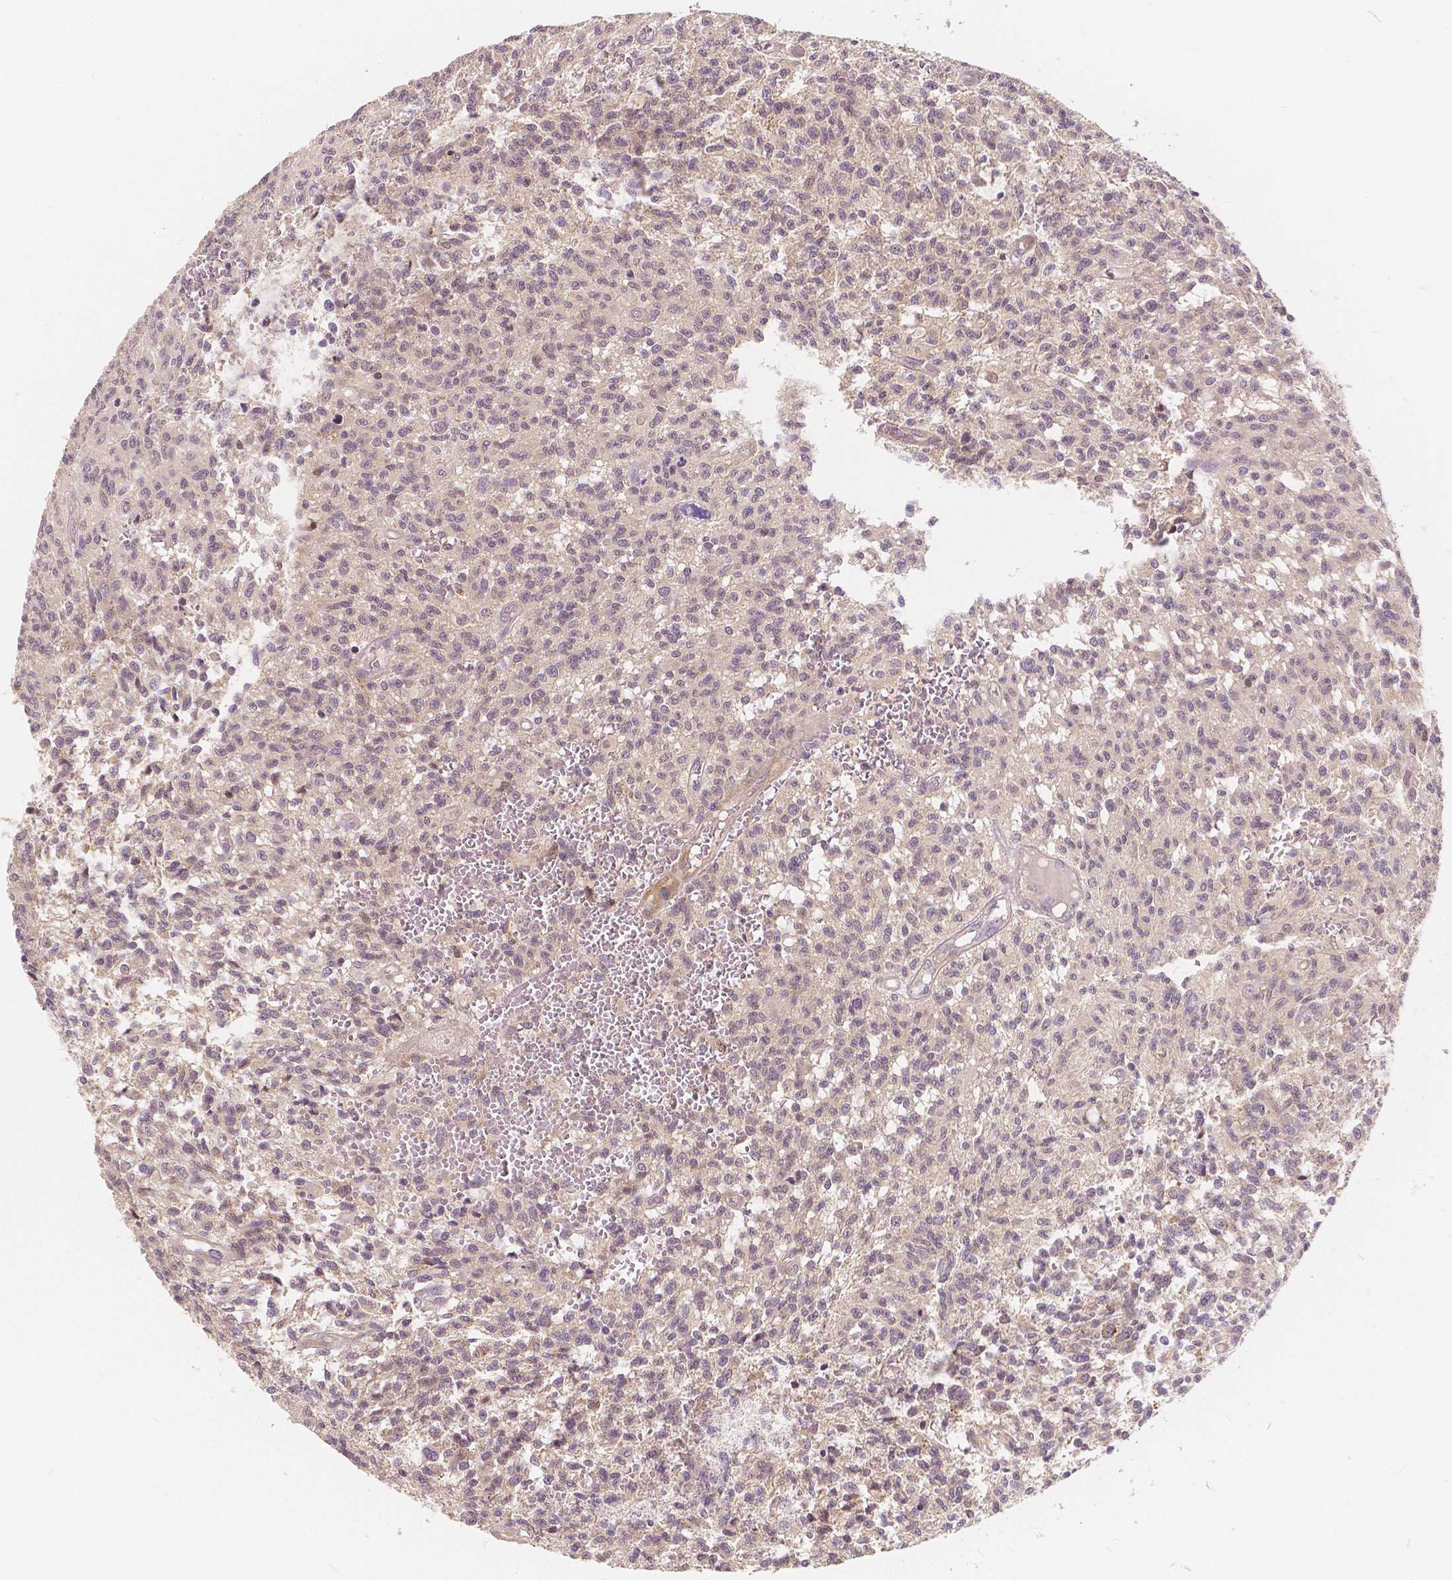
{"staining": {"intensity": "negative", "quantity": "none", "location": "none"}, "tissue": "glioma", "cell_type": "Tumor cells", "image_type": "cancer", "snomed": [{"axis": "morphology", "description": "Glioma, malignant, Low grade"}, {"axis": "topography", "description": "Brain"}], "caption": "This is an IHC micrograph of human low-grade glioma (malignant). There is no expression in tumor cells.", "gene": "SNX12", "patient": {"sex": "male", "age": 64}}